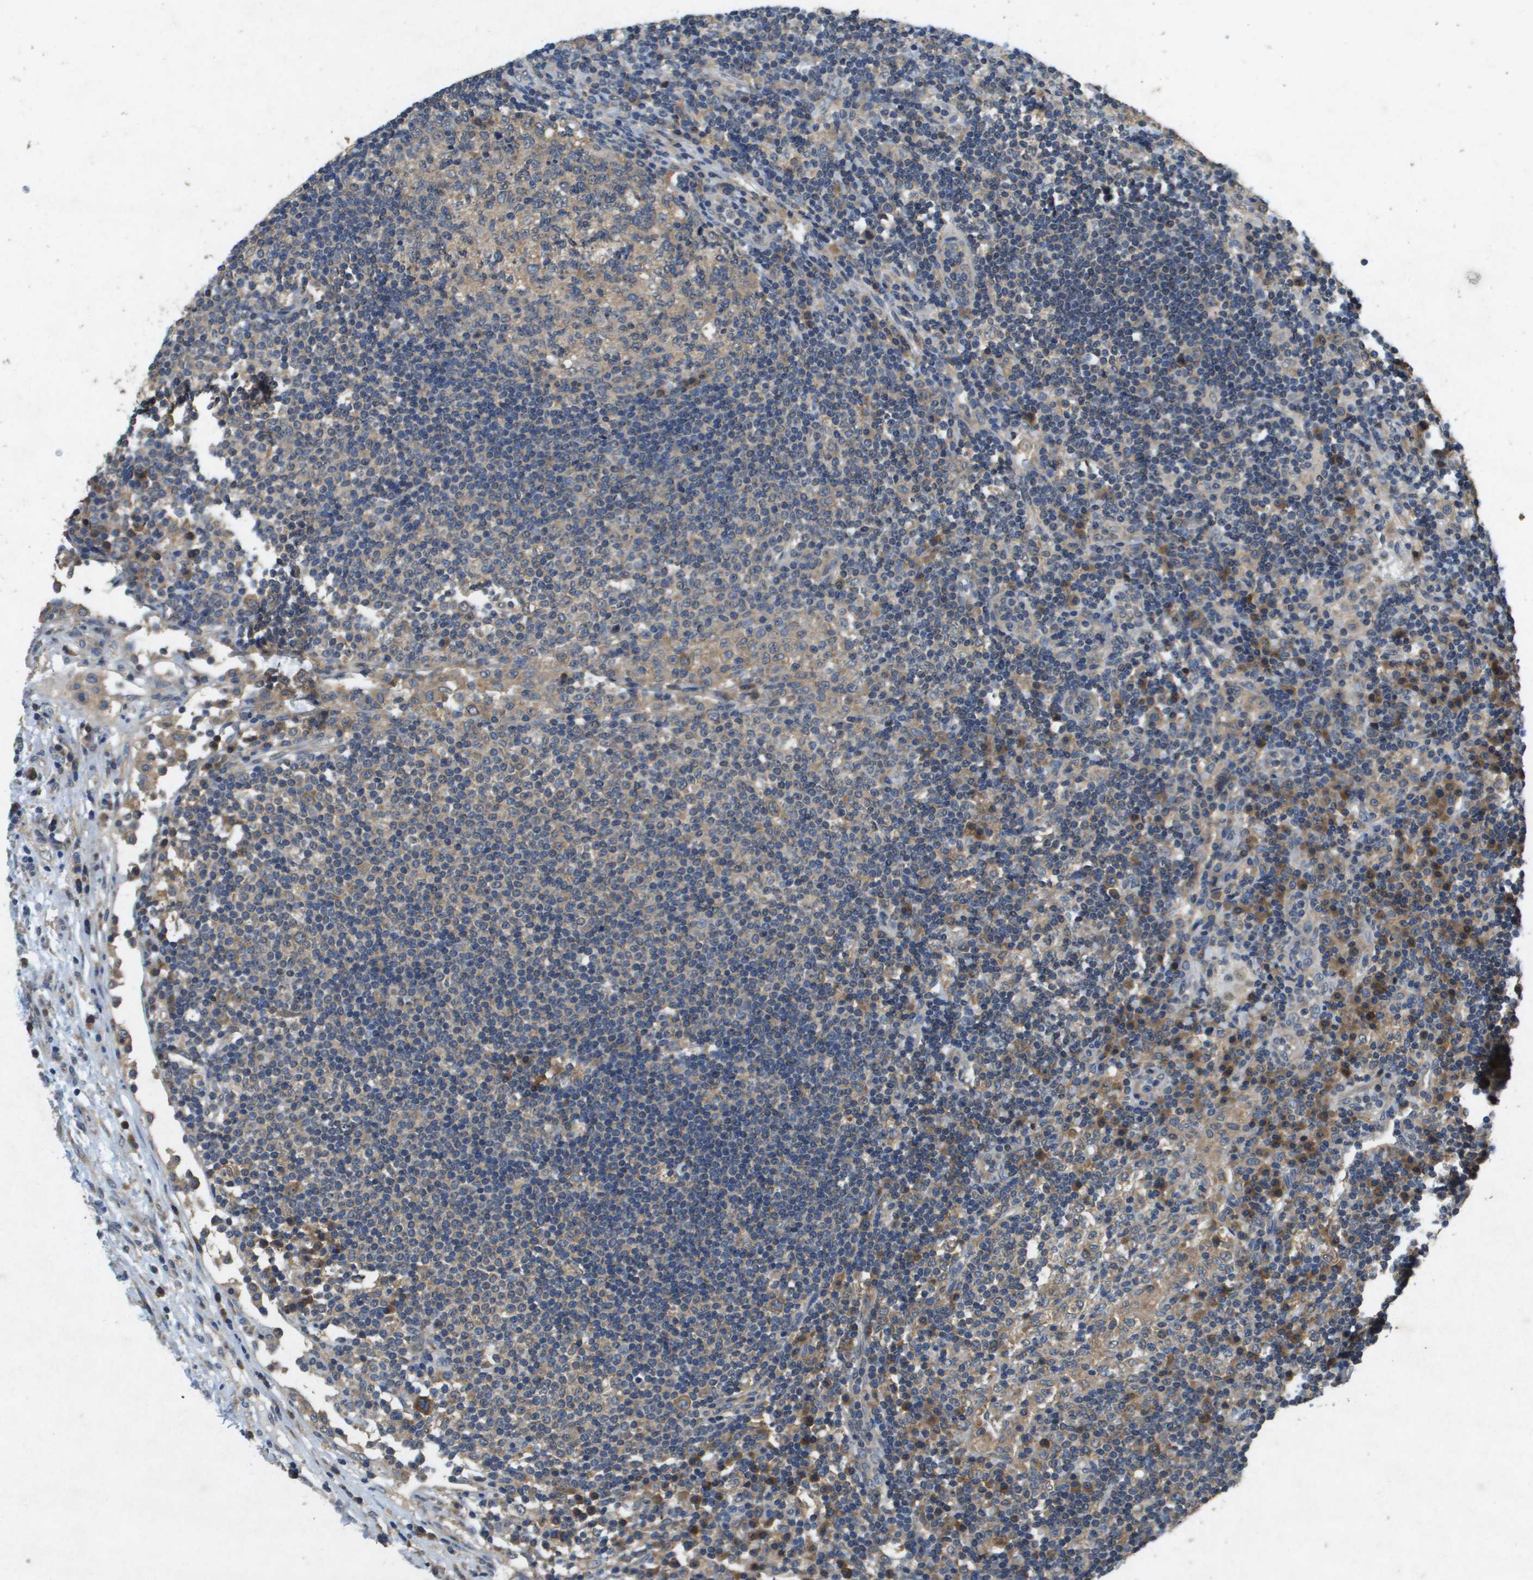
{"staining": {"intensity": "moderate", "quantity": ">75%", "location": "cytoplasmic/membranous"}, "tissue": "lymph node", "cell_type": "Germinal center cells", "image_type": "normal", "snomed": [{"axis": "morphology", "description": "Normal tissue, NOS"}, {"axis": "topography", "description": "Lymph node"}], "caption": "Normal lymph node was stained to show a protein in brown. There is medium levels of moderate cytoplasmic/membranous positivity in about >75% of germinal center cells. The staining was performed using DAB (3,3'-diaminobenzidine) to visualize the protein expression in brown, while the nuclei were stained in blue with hematoxylin (Magnification: 20x).", "gene": "PTPRT", "patient": {"sex": "female", "age": 53}}